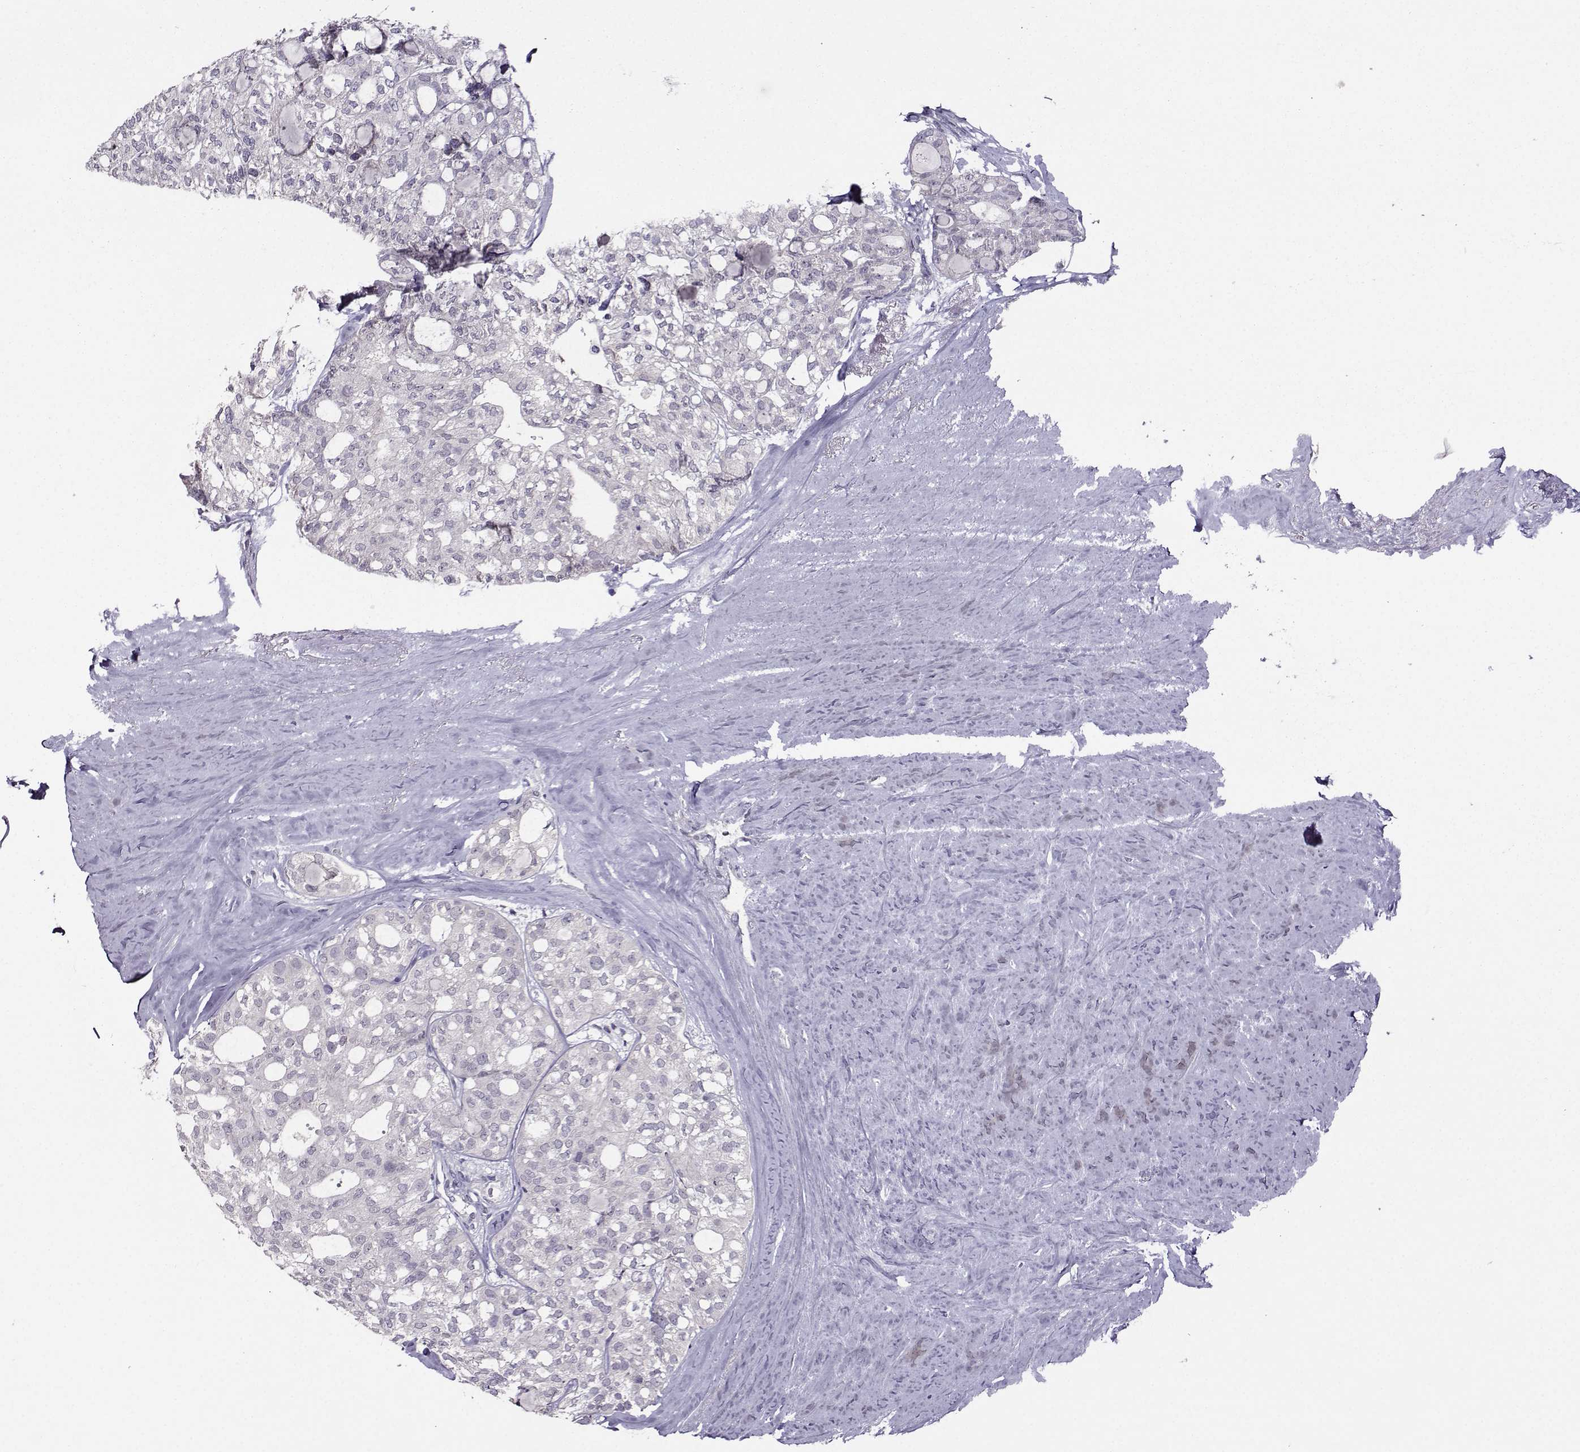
{"staining": {"intensity": "negative", "quantity": "none", "location": "none"}, "tissue": "thyroid cancer", "cell_type": "Tumor cells", "image_type": "cancer", "snomed": [{"axis": "morphology", "description": "Follicular adenoma carcinoma, NOS"}, {"axis": "topography", "description": "Thyroid gland"}], "caption": "An IHC histopathology image of follicular adenoma carcinoma (thyroid) is shown. There is no staining in tumor cells of follicular adenoma carcinoma (thyroid). Nuclei are stained in blue.", "gene": "DDX20", "patient": {"sex": "male", "age": 75}}